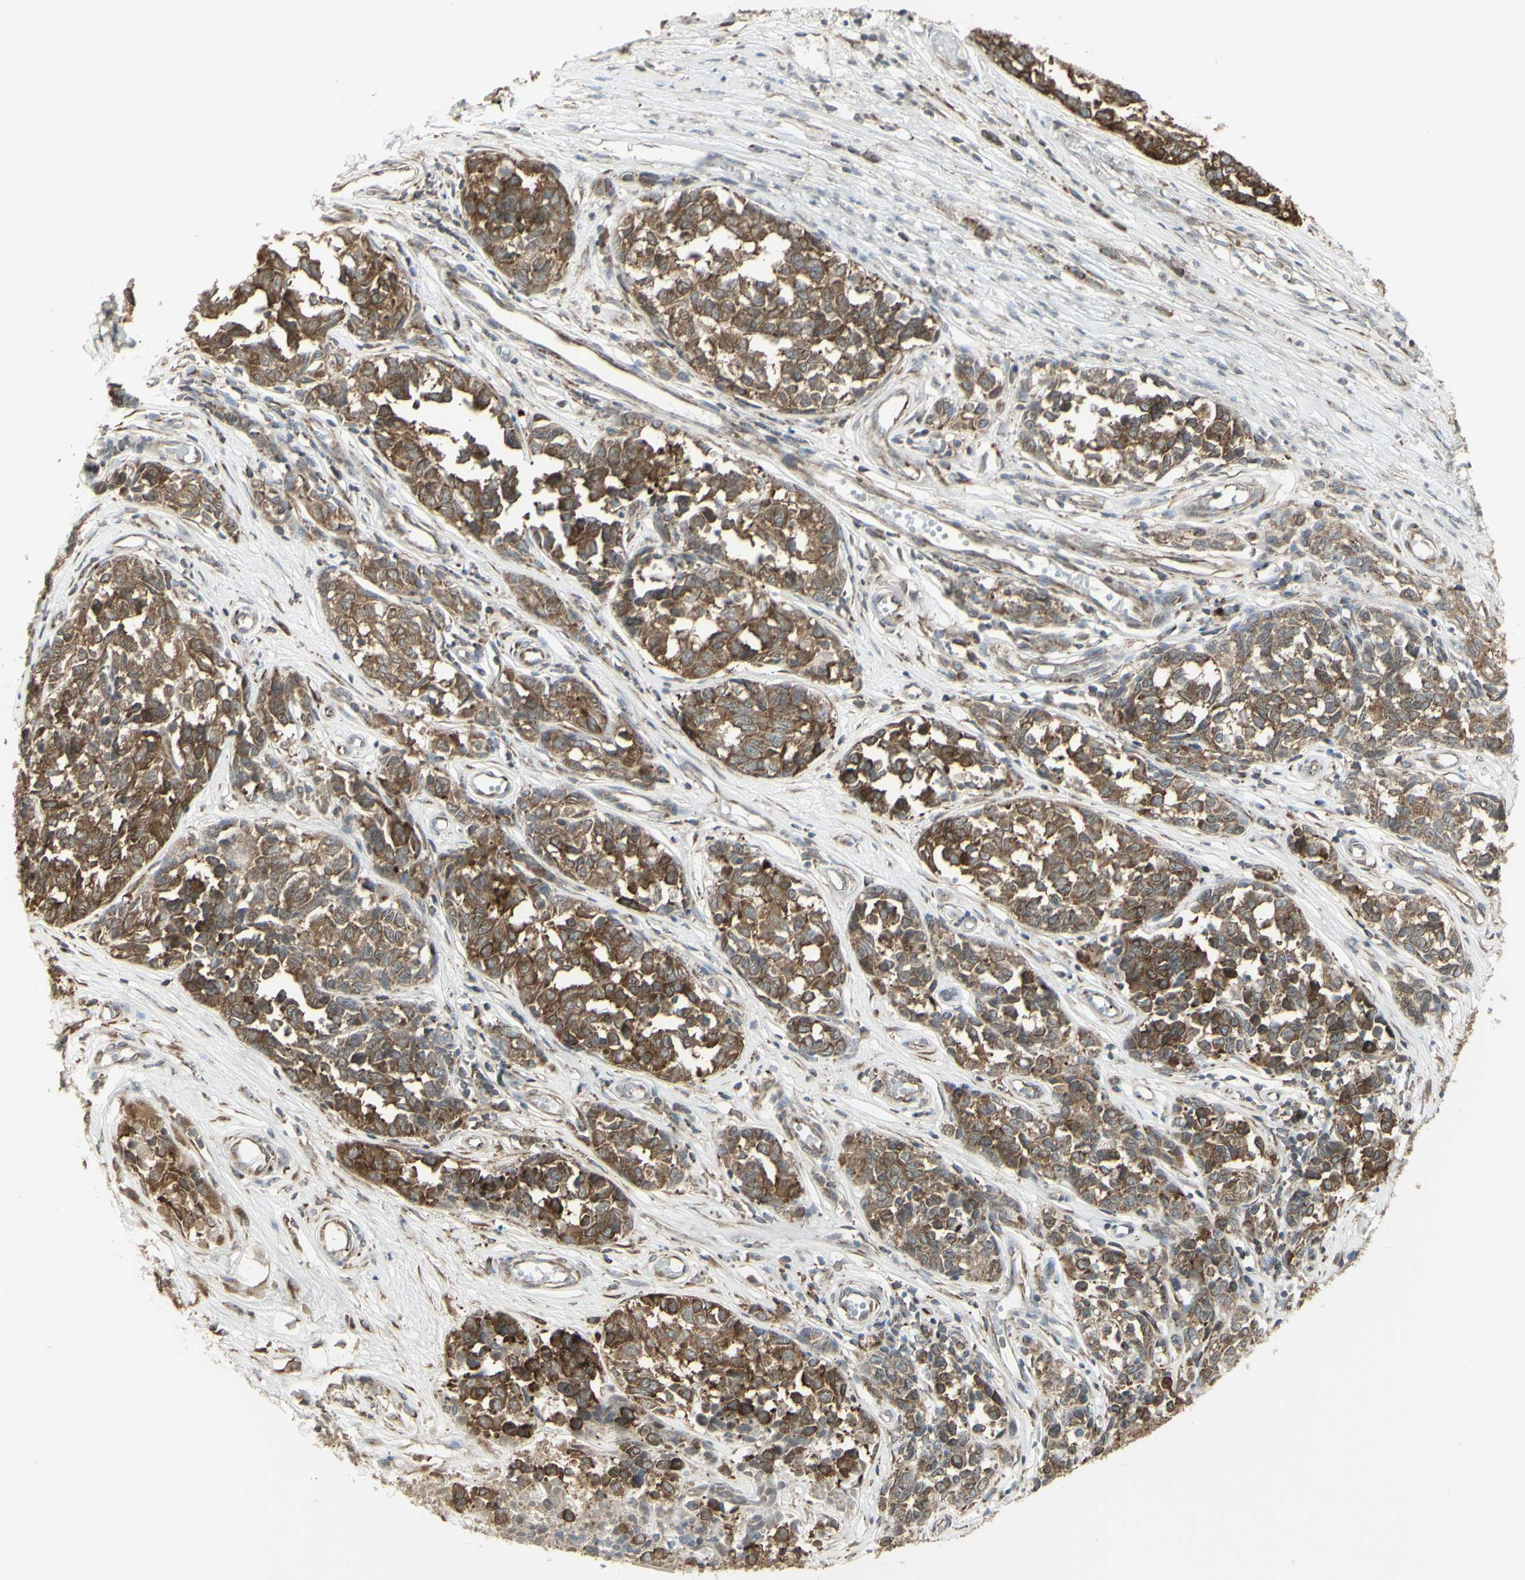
{"staining": {"intensity": "strong", "quantity": ">75%", "location": "cytoplasmic/membranous"}, "tissue": "melanoma", "cell_type": "Tumor cells", "image_type": "cancer", "snomed": [{"axis": "morphology", "description": "Malignant melanoma, NOS"}, {"axis": "topography", "description": "Skin"}], "caption": "A high-resolution image shows immunohistochemistry (IHC) staining of malignant melanoma, which demonstrates strong cytoplasmic/membranous staining in approximately >75% of tumor cells.", "gene": "FKBP3", "patient": {"sex": "female", "age": 64}}